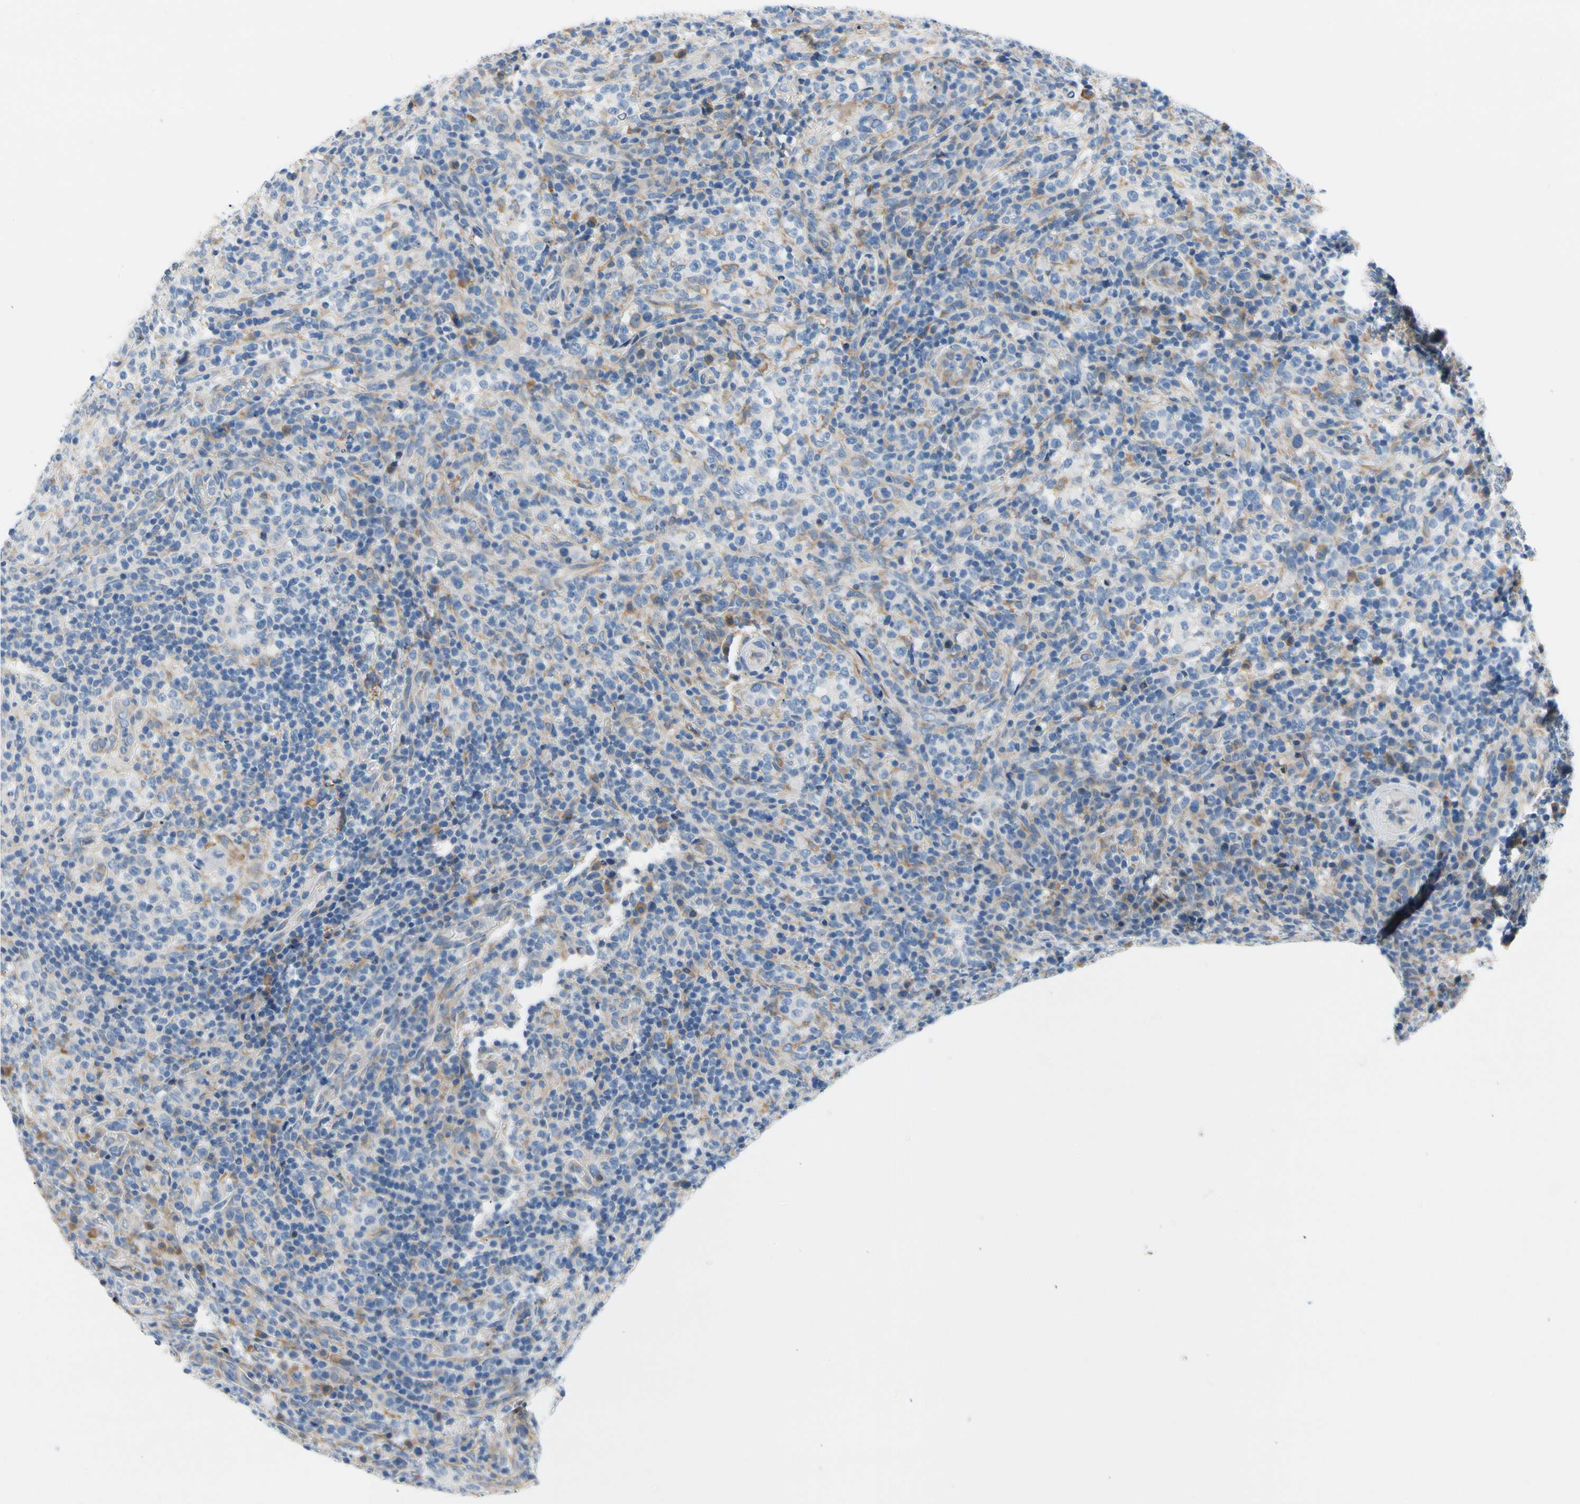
{"staining": {"intensity": "negative", "quantity": "none", "location": "none"}, "tissue": "lymphoma", "cell_type": "Tumor cells", "image_type": "cancer", "snomed": [{"axis": "morphology", "description": "Malignant lymphoma, non-Hodgkin's type, High grade"}, {"axis": "topography", "description": "Lymph node"}], "caption": "Lymphoma was stained to show a protein in brown. There is no significant staining in tumor cells.", "gene": "STXBP1", "patient": {"sex": "female", "age": 76}}